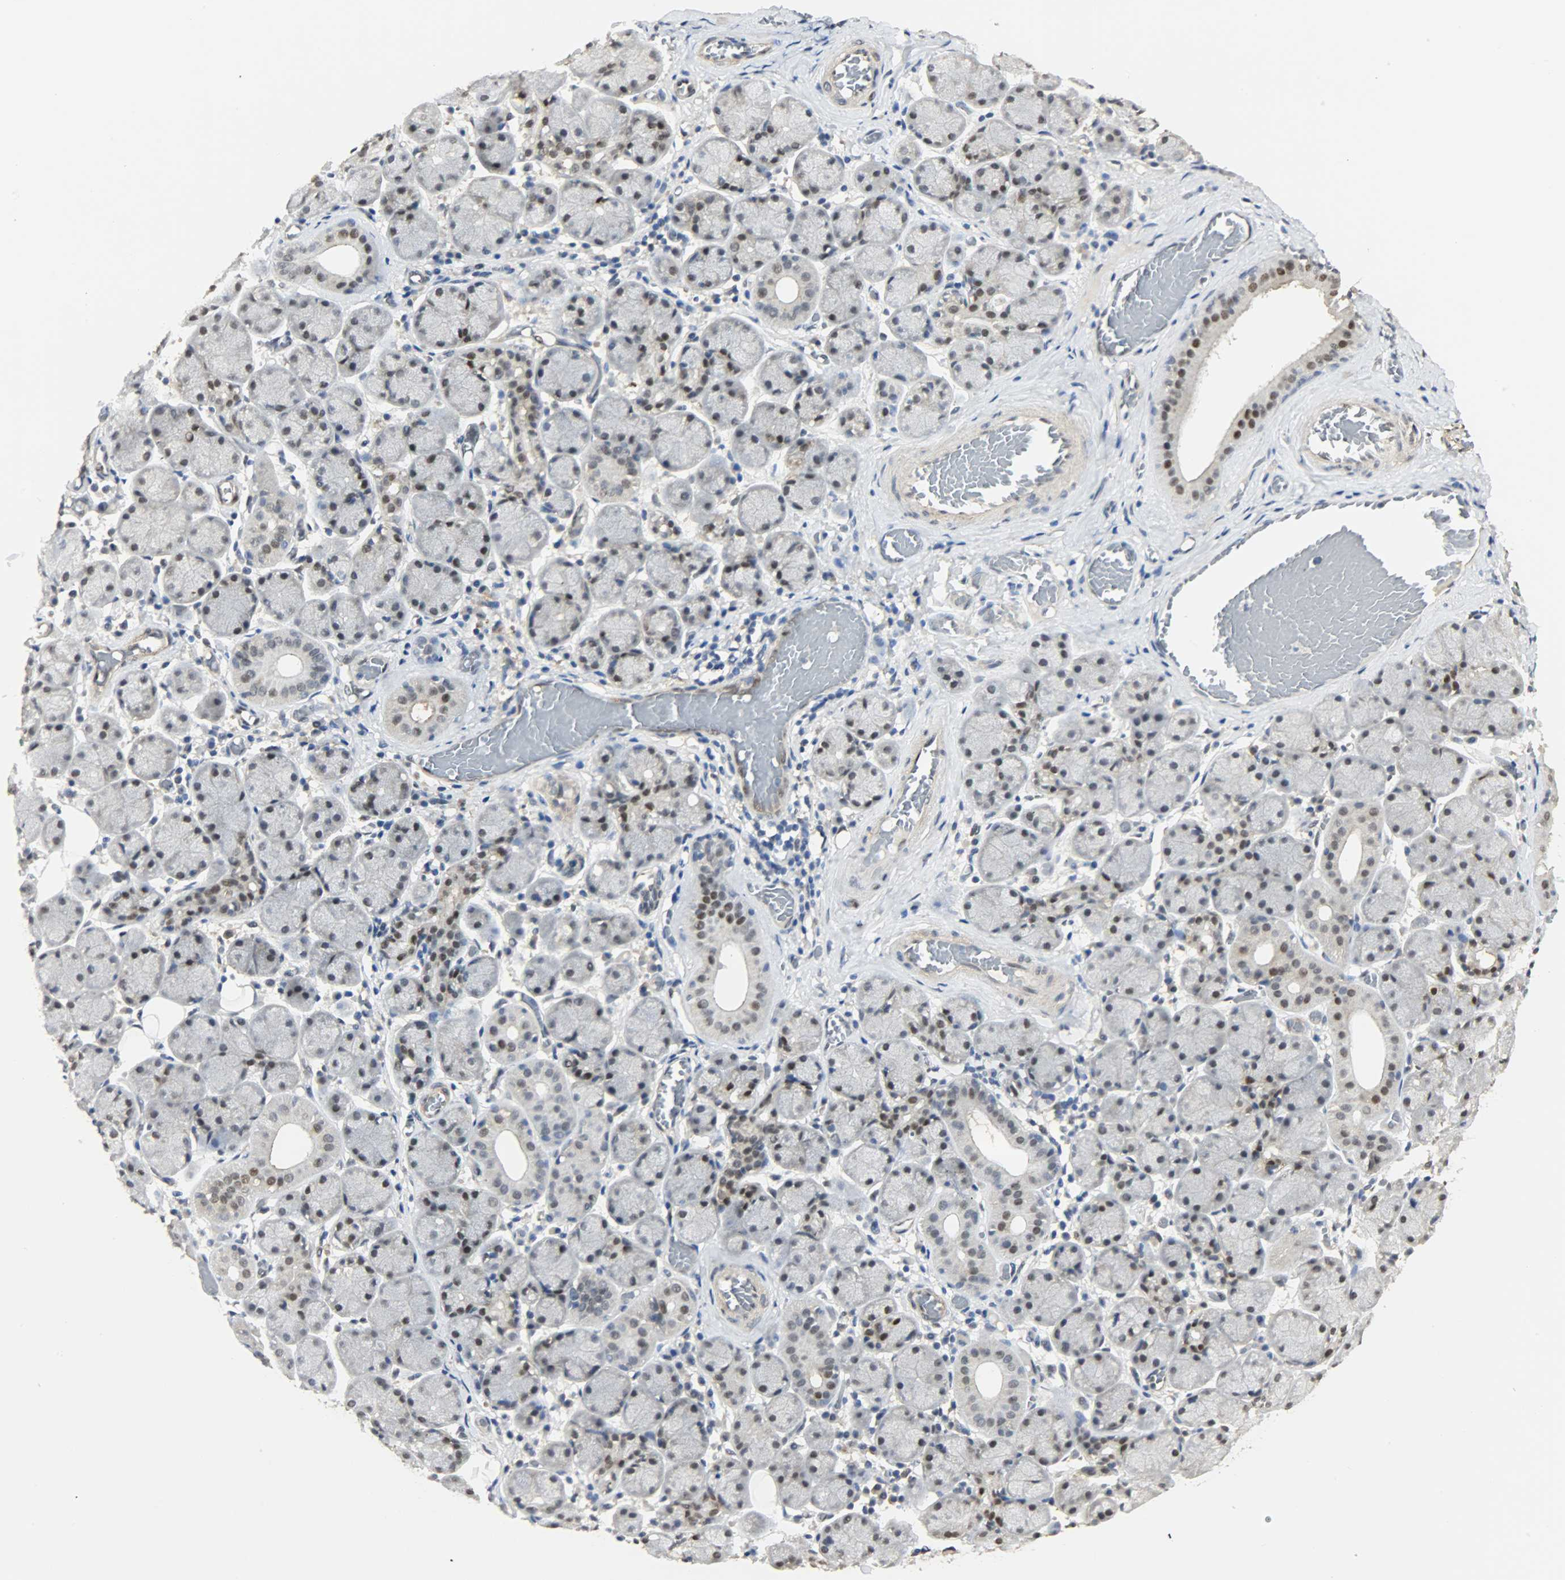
{"staining": {"intensity": "moderate", "quantity": "25%-75%", "location": "nuclear"}, "tissue": "salivary gland", "cell_type": "Glandular cells", "image_type": "normal", "snomed": [{"axis": "morphology", "description": "Normal tissue, NOS"}, {"axis": "topography", "description": "Salivary gland"}], "caption": "The immunohistochemical stain labels moderate nuclear expression in glandular cells of unremarkable salivary gland.", "gene": "NPEPL1", "patient": {"sex": "female", "age": 24}}